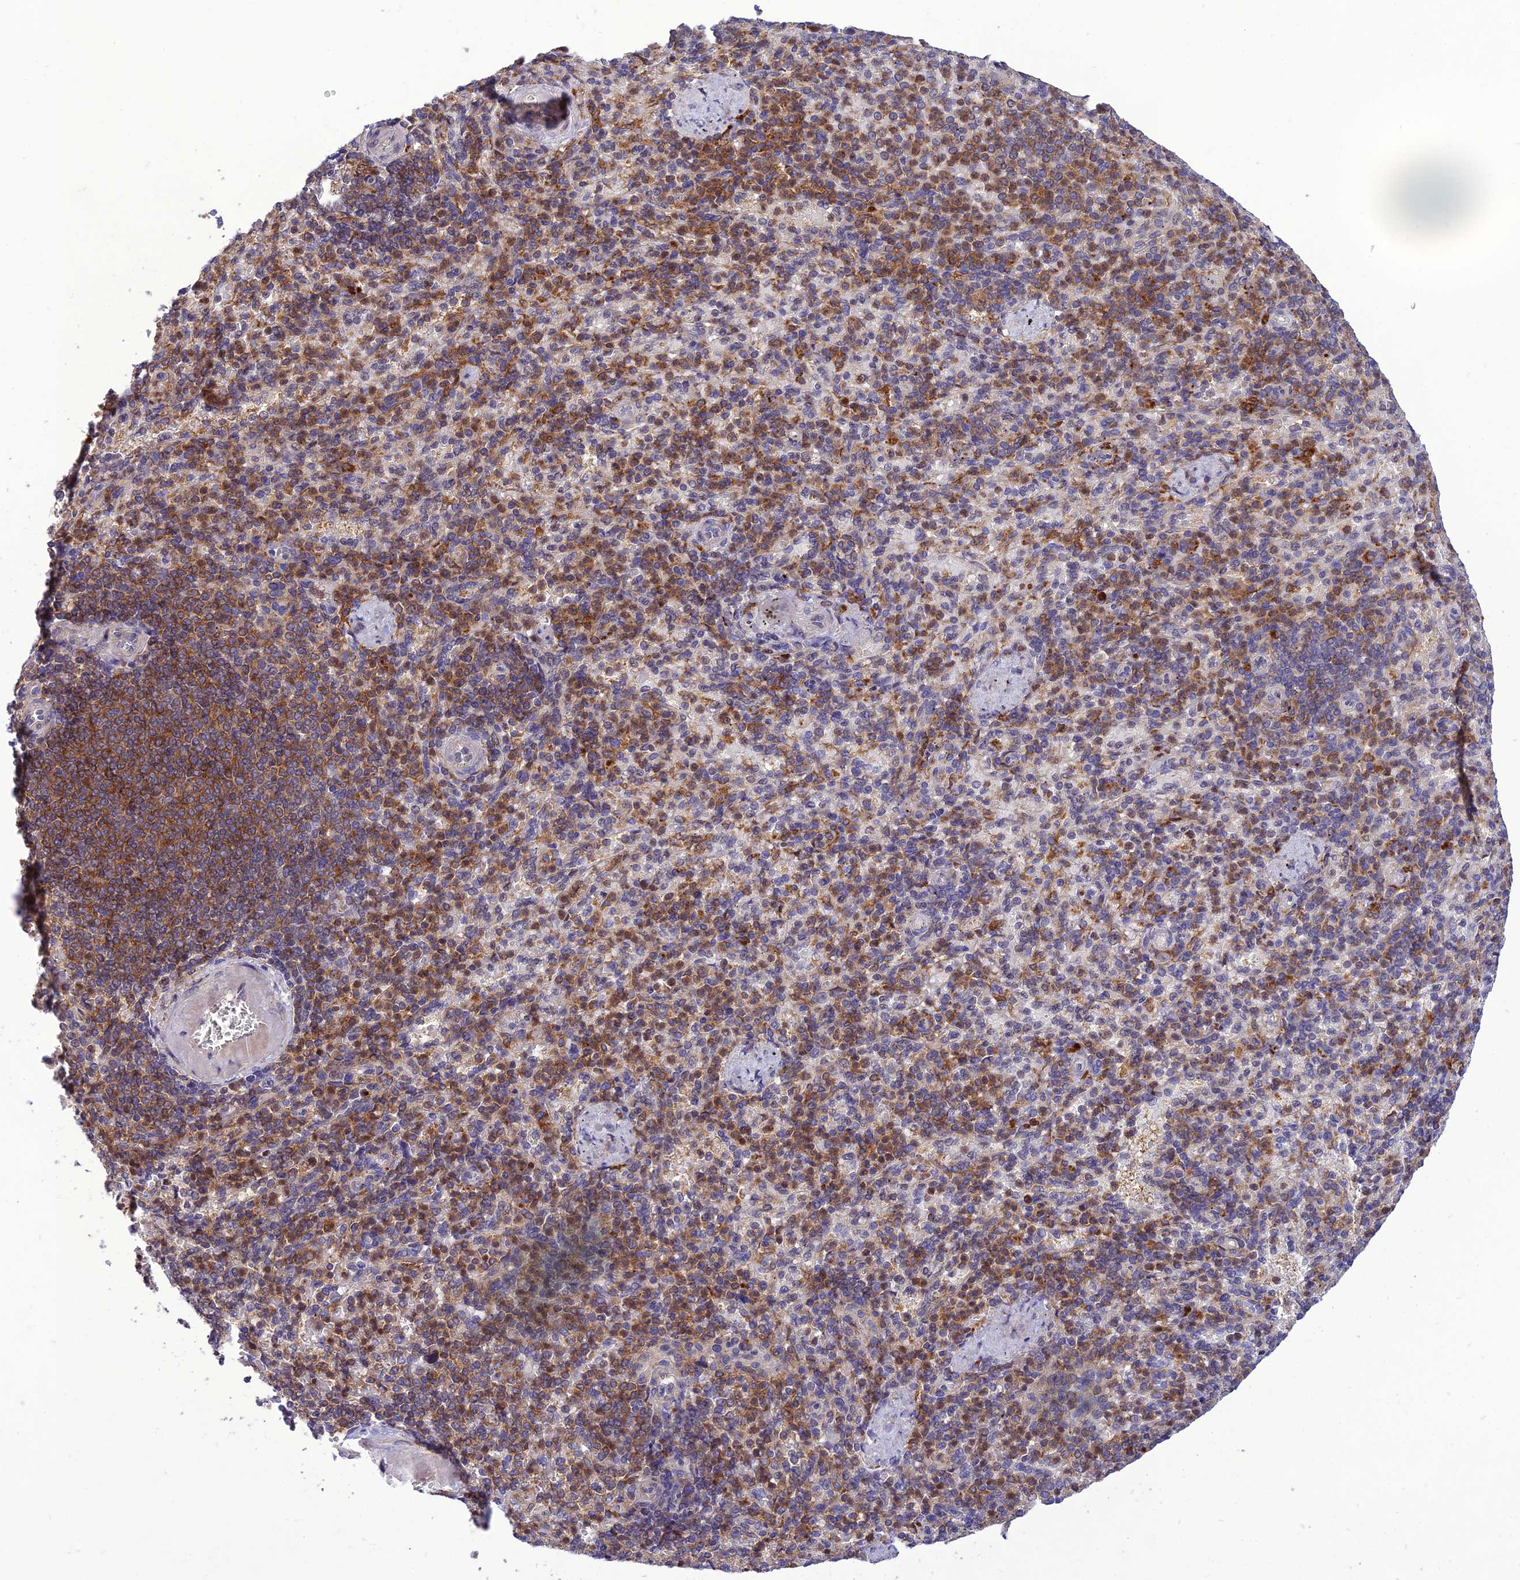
{"staining": {"intensity": "moderate", "quantity": ">75%", "location": "cytoplasmic/membranous"}, "tissue": "spleen", "cell_type": "Cells in red pulp", "image_type": "normal", "snomed": [{"axis": "morphology", "description": "Normal tissue, NOS"}, {"axis": "topography", "description": "Spleen"}], "caption": "Immunohistochemistry (IHC) image of unremarkable spleen: human spleen stained using IHC reveals medium levels of moderate protein expression localized specifically in the cytoplasmic/membranous of cells in red pulp, appearing as a cytoplasmic/membranous brown color.", "gene": "IRAK3", "patient": {"sex": "female", "age": 74}}